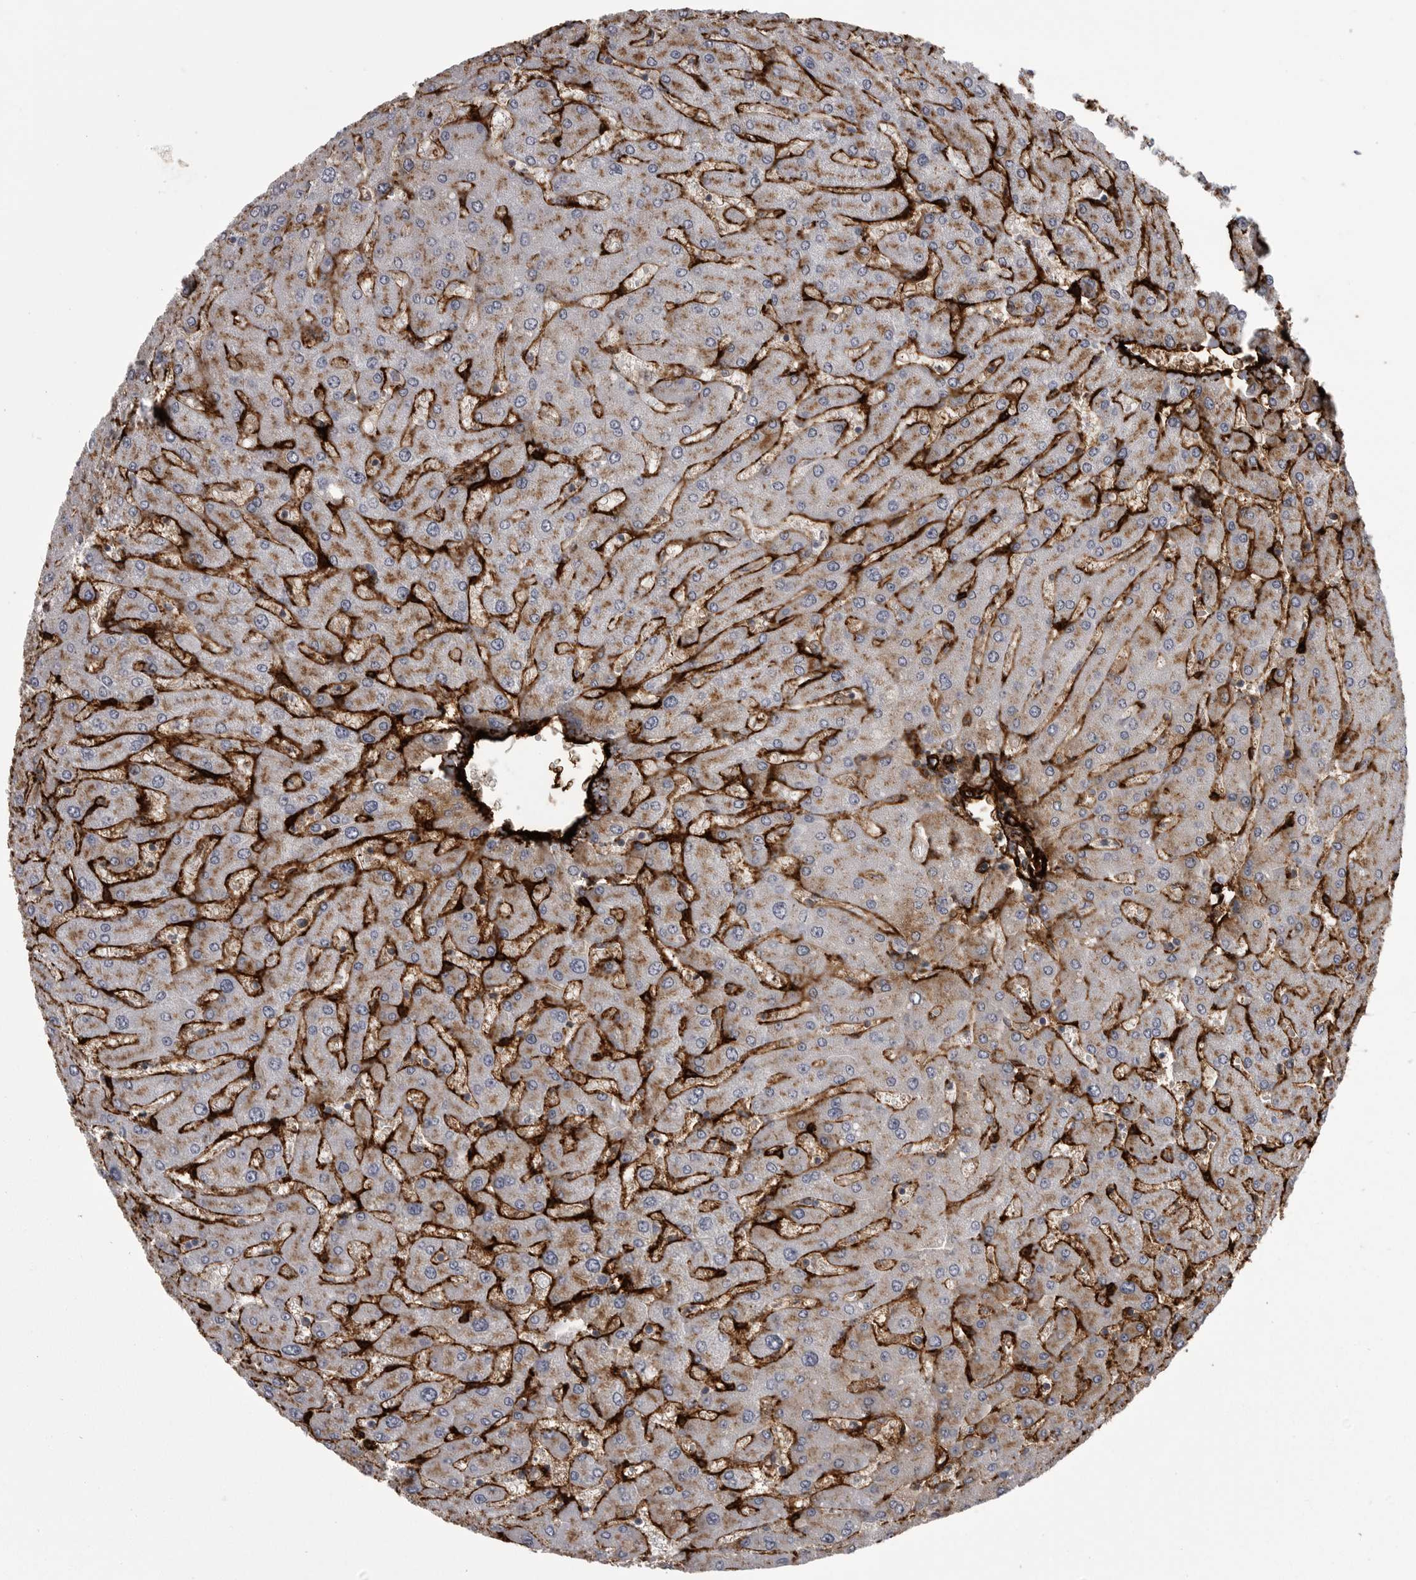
{"staining": {"intensity": "negative", "quantity": "none", "location": "none"}, "tissue": "liver", "cell_type": "Cholangiocytes", "image_type": "normal", "snomed": [{"axis": "morphology", "description": "Normal tissue, NOS"}, {"axis": "topography", "description": "Liver"}], "caption": "DAB immunohistochemical staining of benign human liver demonstrates no significant staining in cholangiocytes. (DAB IHC with hematoxylin counter stain).", "gene": "AOC3", "patient": {"sex": "male", "age": 55}}